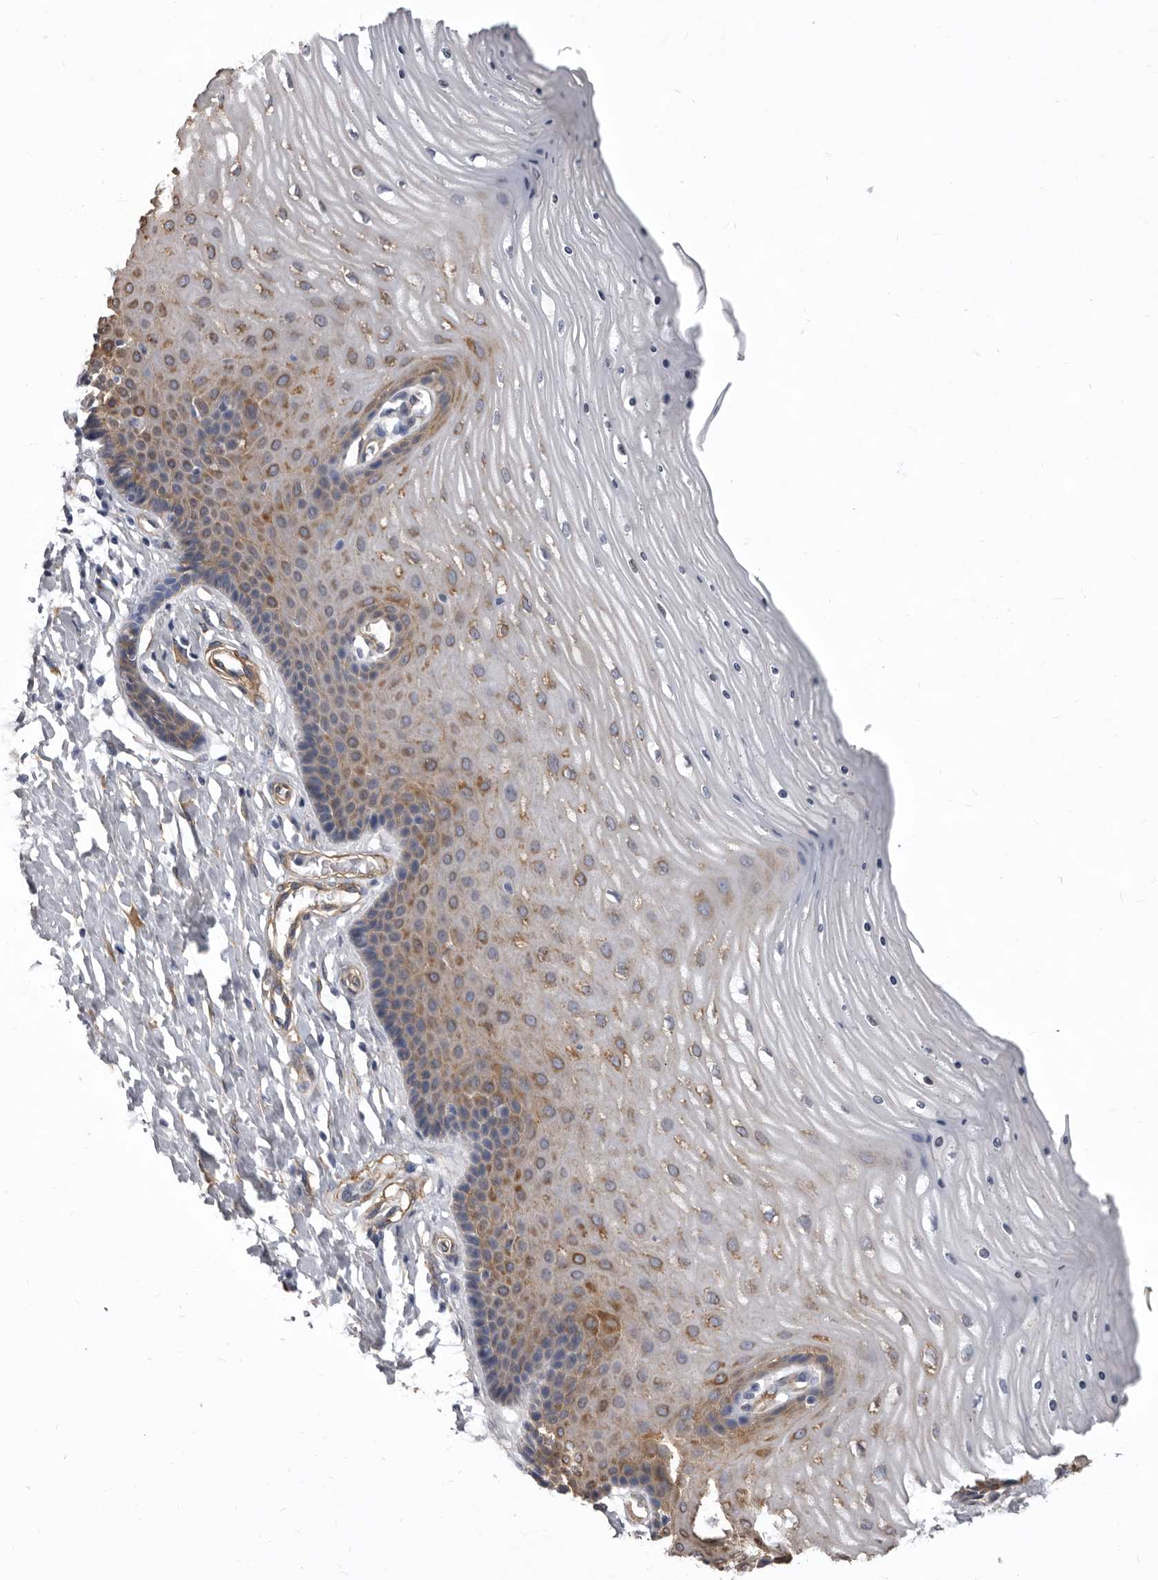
{"staining": {"intensity": "moderate", "quantity": "<25%", "location": "cytoplasmic/membranous"}, "tissue": "cervix", "cell_type": "Glandular cells", "image_type": "normal", "snomed": [{"axis": "morphology", "description": "Normal tissue, NOS"}, {"axis": "topography", "description": "Cervix"}], "caption": "Glandular cells demonstrate moderate cytoplasmic/membranous positivity in approximately <25% of cells in unremarkable cervix. (DAB = brown stain, brightfield microscopy at high magnification).", "gene": "ENAH", "patient": {"sex": "female", "age": 55}}